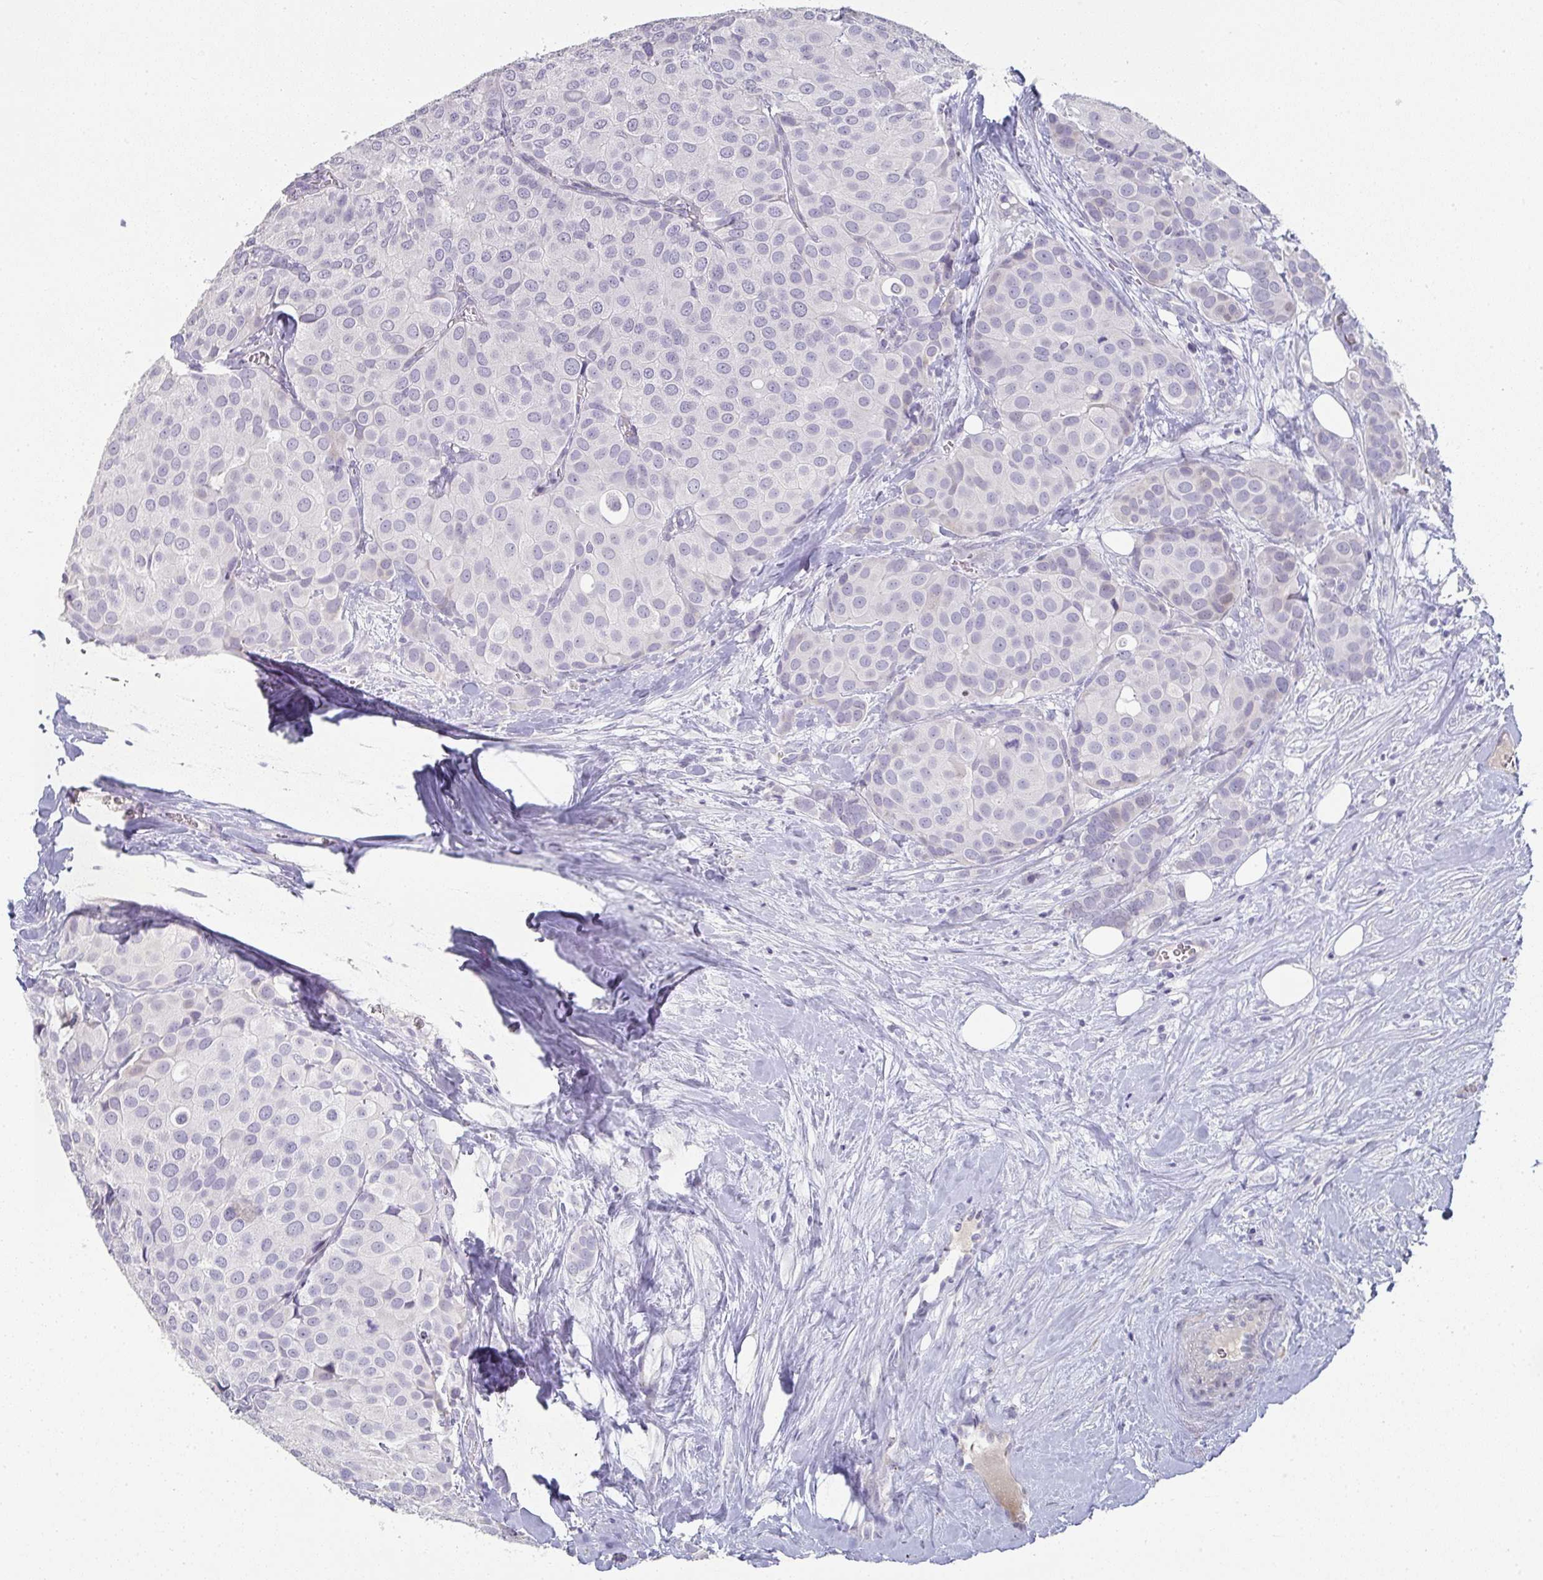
{"staining": {"intensity": "negative", "quantity": "none", "location": "none"}, "tissue": "breast cancer", "cell_type": "Tumor cells", "image_type": "cancer", "snomed": [{"axis": "morphology", "description": "Duct carcinoma"}, {"axis": "topography", "description": "Breast"}], "caption": "Photomicrograph shows no protein staining in tumor cells of breast cancer tissue.", "gene": "A1CF", "patient": {"sex": "female", "age": 70}}